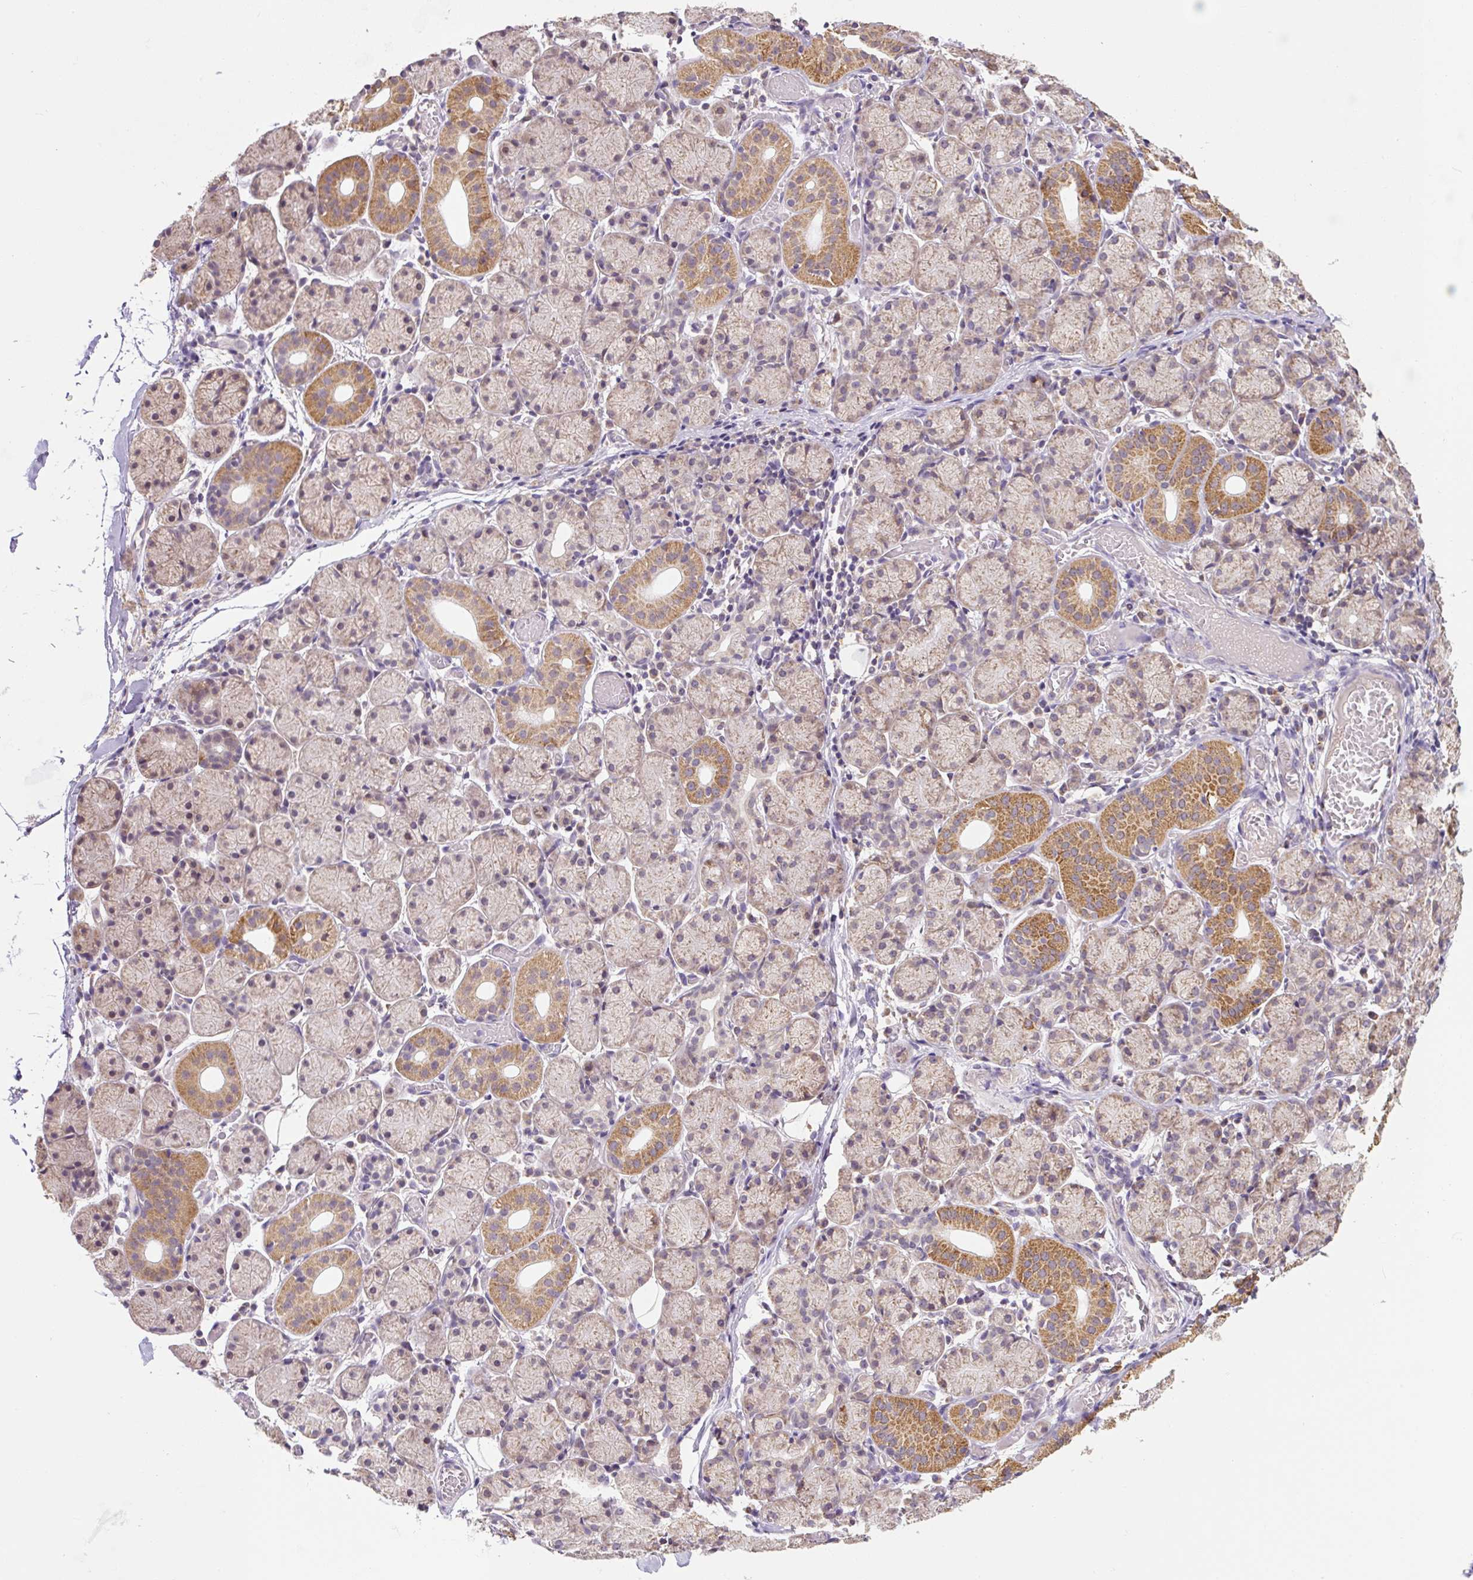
{"staining": {"intensity": "strong", "quantity": "25%-75%", "location": "cytoplasmic/membranous"}, "tissue": "salivary gland", "cell_type": "Glandular cells", "image_type": "normal", "snomed": [{"axis": "morphology", "description": "Normal tissue, NOS"}, {"axis": "topography", "description": "Salivary gland"}], "caption": "Immunohistochemical staining of benign human salivary gland displays 25%-75% levels of strong cytoplasmic/membranous protein positivity in about 25%-75% of glandular cells.", "gene": "MFSD9", "patient": {"sex": "female", "age": 24}}